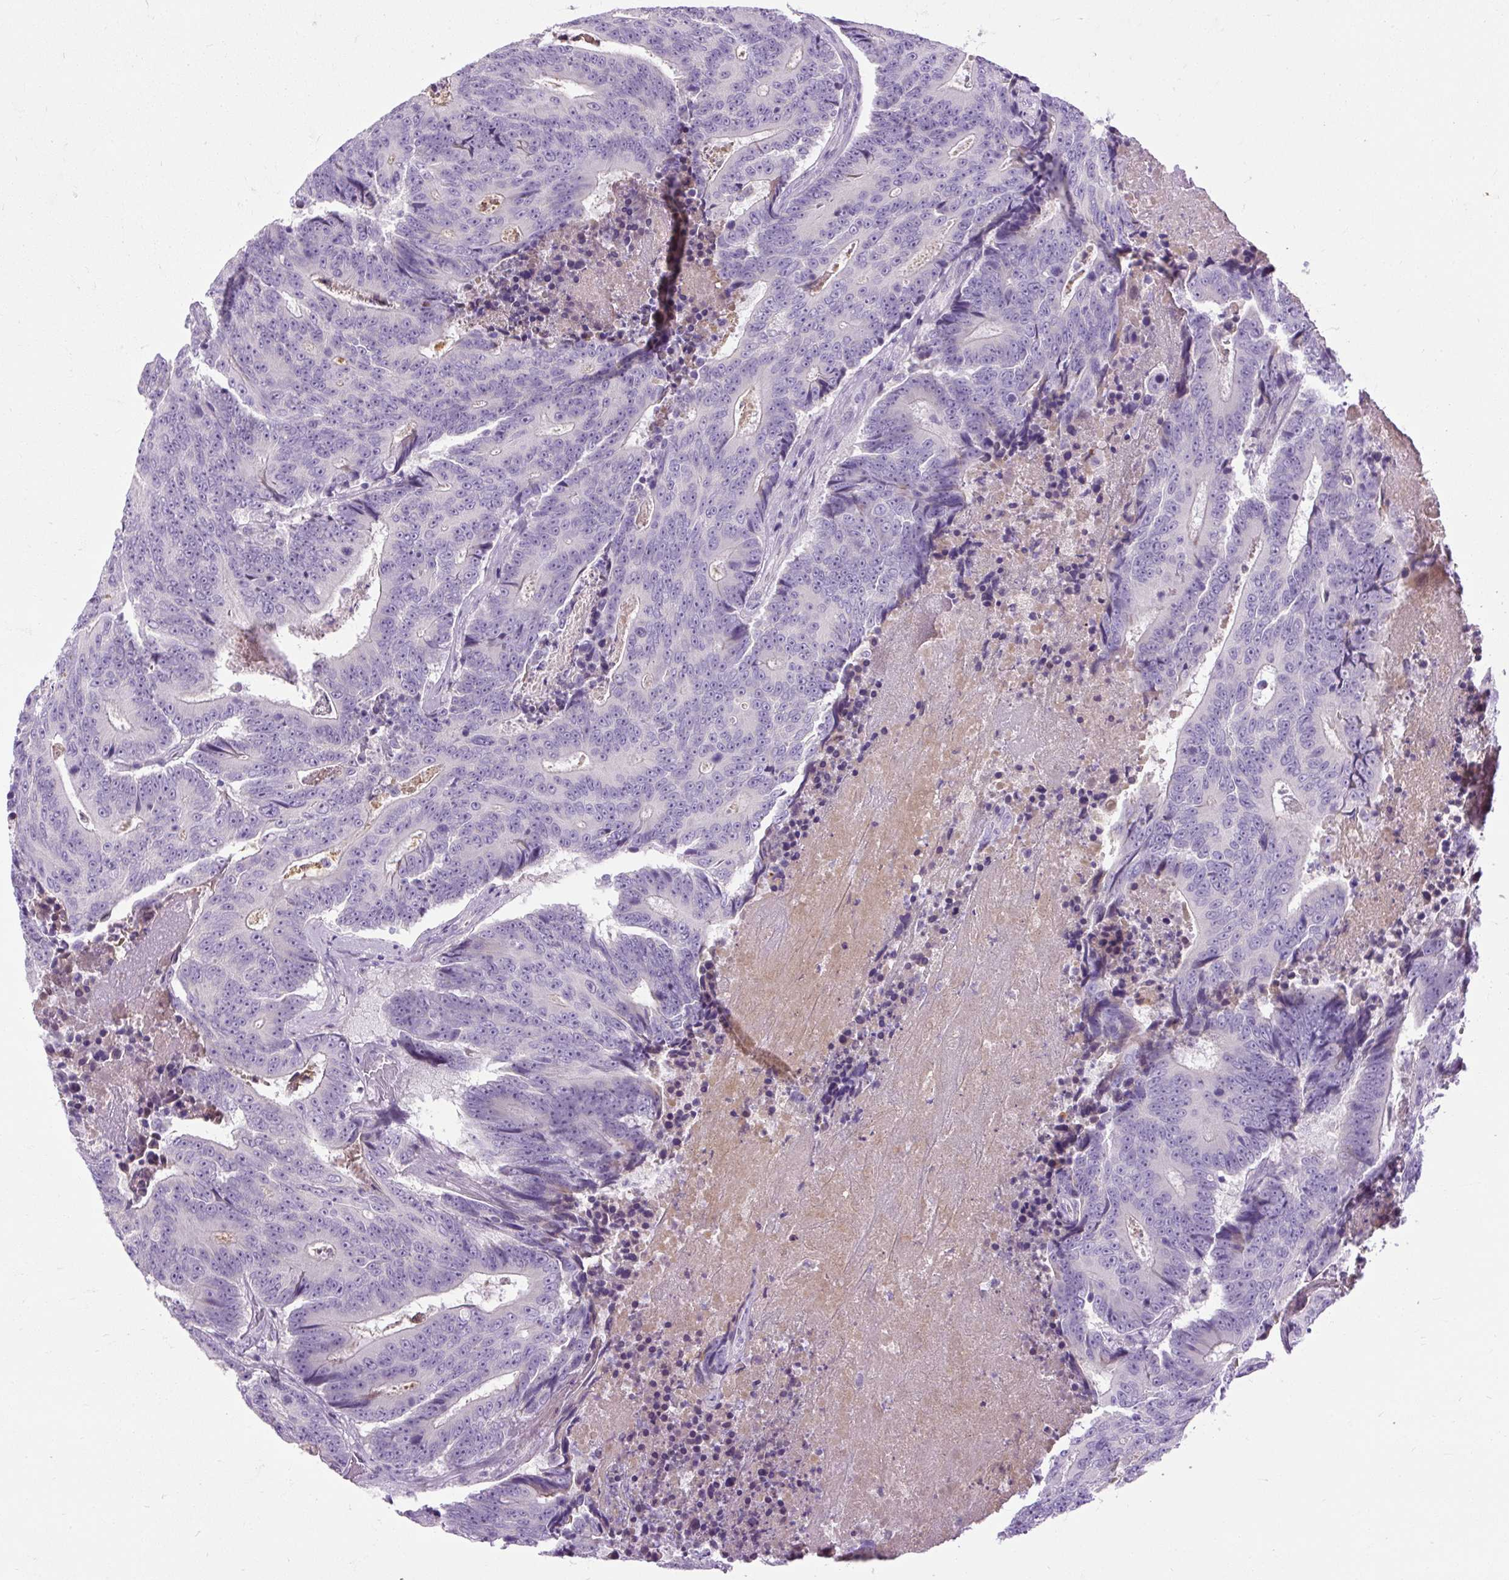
{"staining": {"intensity": "negative", "quantity": "none", "location": "none"}, "tissue": "colorectal cancer", "cell_type": "Tumor cells", "image_type": "cancer", "snomed": [{"axis": "morphology", "description": "Adenocarcinoma, NOS"}, {"axis": "topography", "description": "Colon"}], "caption": "IHC photomicrograph of colorectal cancer (adenocarcinoma) stained for a protein (brown), which displays no expression in tumor cells.", "gene": "ARRDC2", "patient": {"sex": "male", "age": 83}}